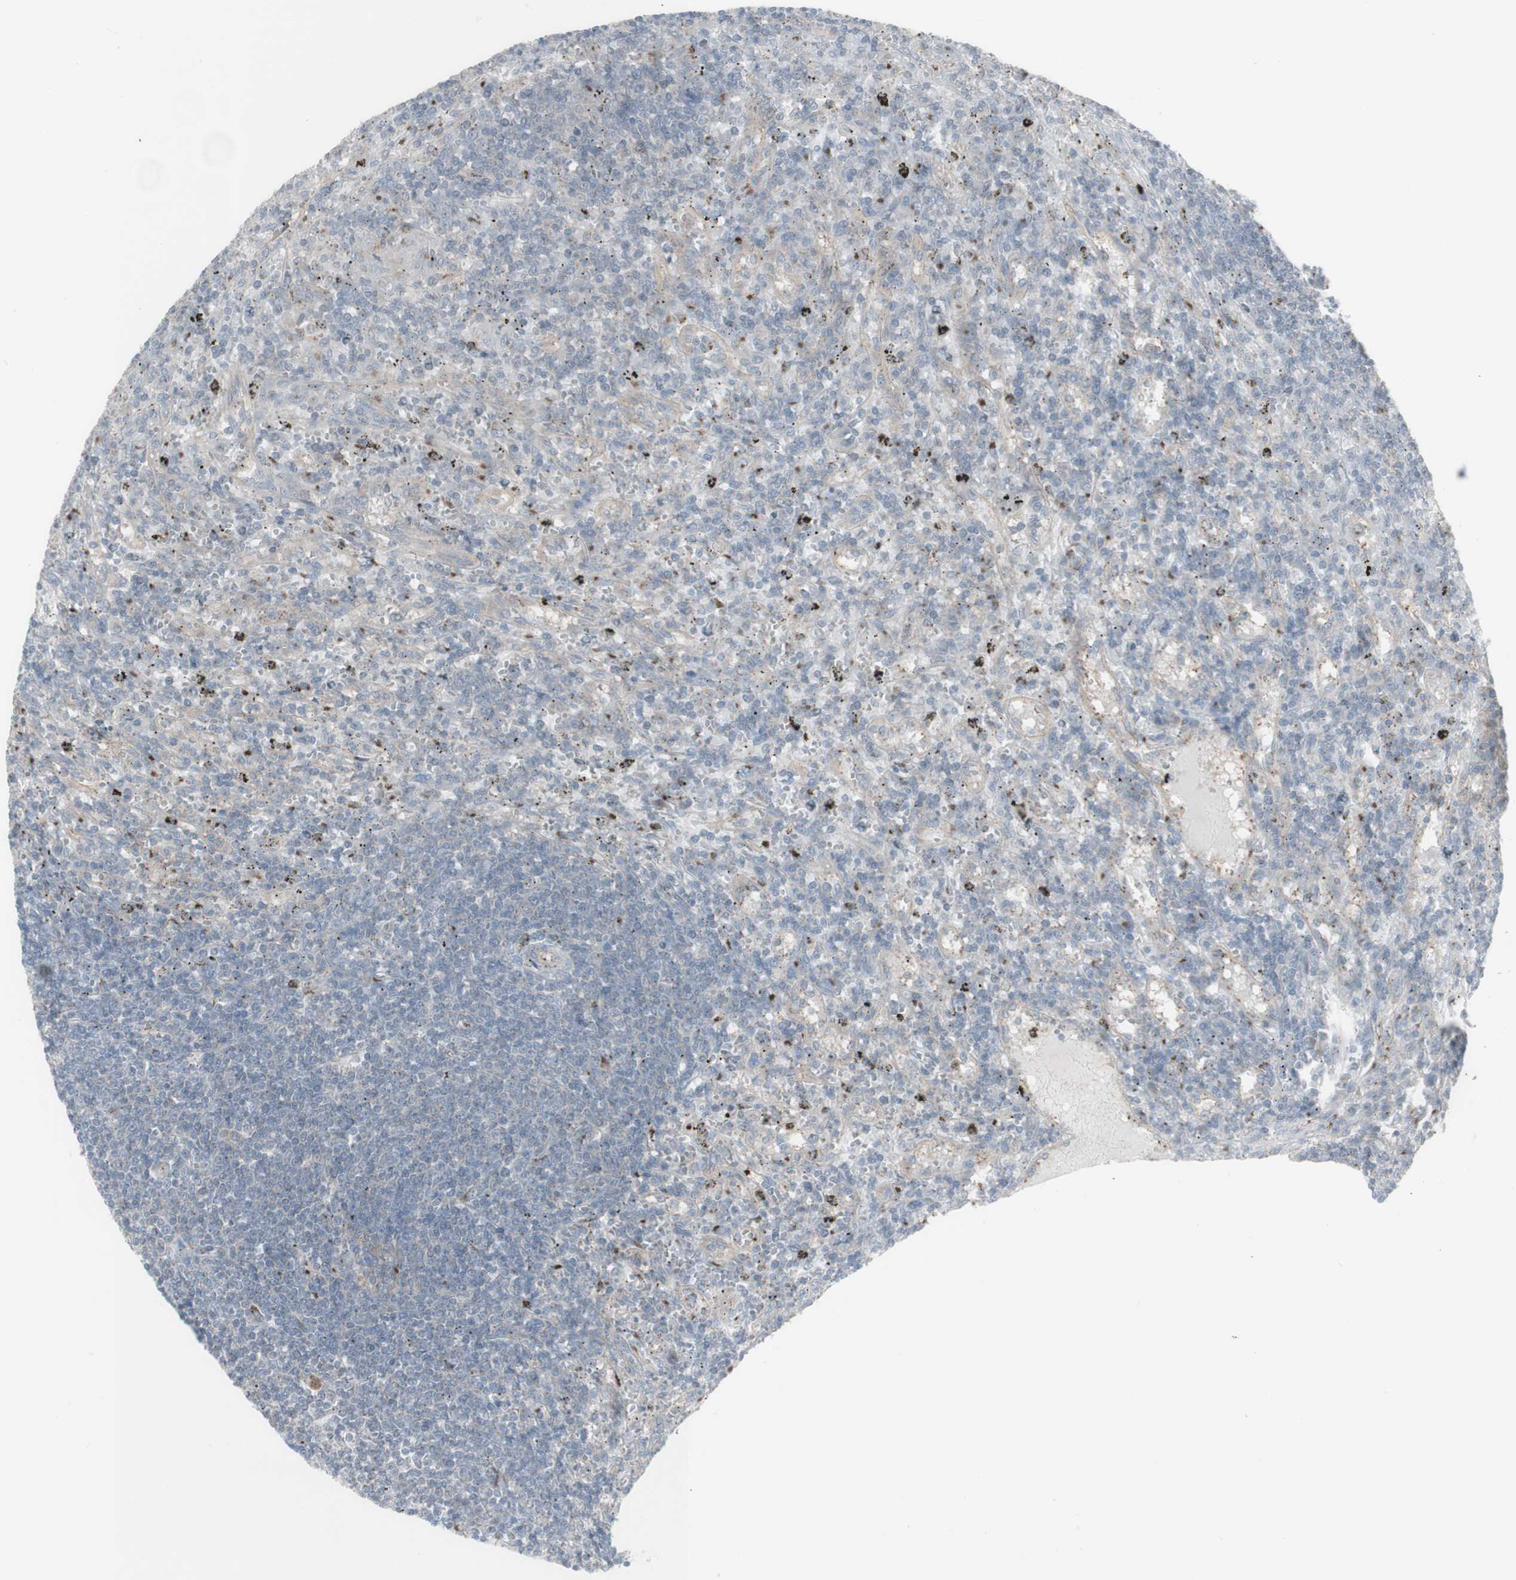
{"staining": {"intensity": "weak", "quantity": "<25%", "location": "cytoplasmic/membranous"}, "tissue": "lymphoma", "cell_type": "Tumor cells", "image_type": "cancer", "snomed": [{"axis": "morphology", "description": "Malignant lymphoma, non-Hodgkin's type, Low grade"}, {"axis": "topography", "description": "Spleen"}], "caption": "Protein analysis of malignant lymphoma, non-Hodgkin's type (low-grade) reveals no significant staining in tumor cells. (Immunohistochemistry (ihc), brightfield microscopy, high magnification).", "gene": "GALNT6", "patient": {"sex": "male", "age": 76}}